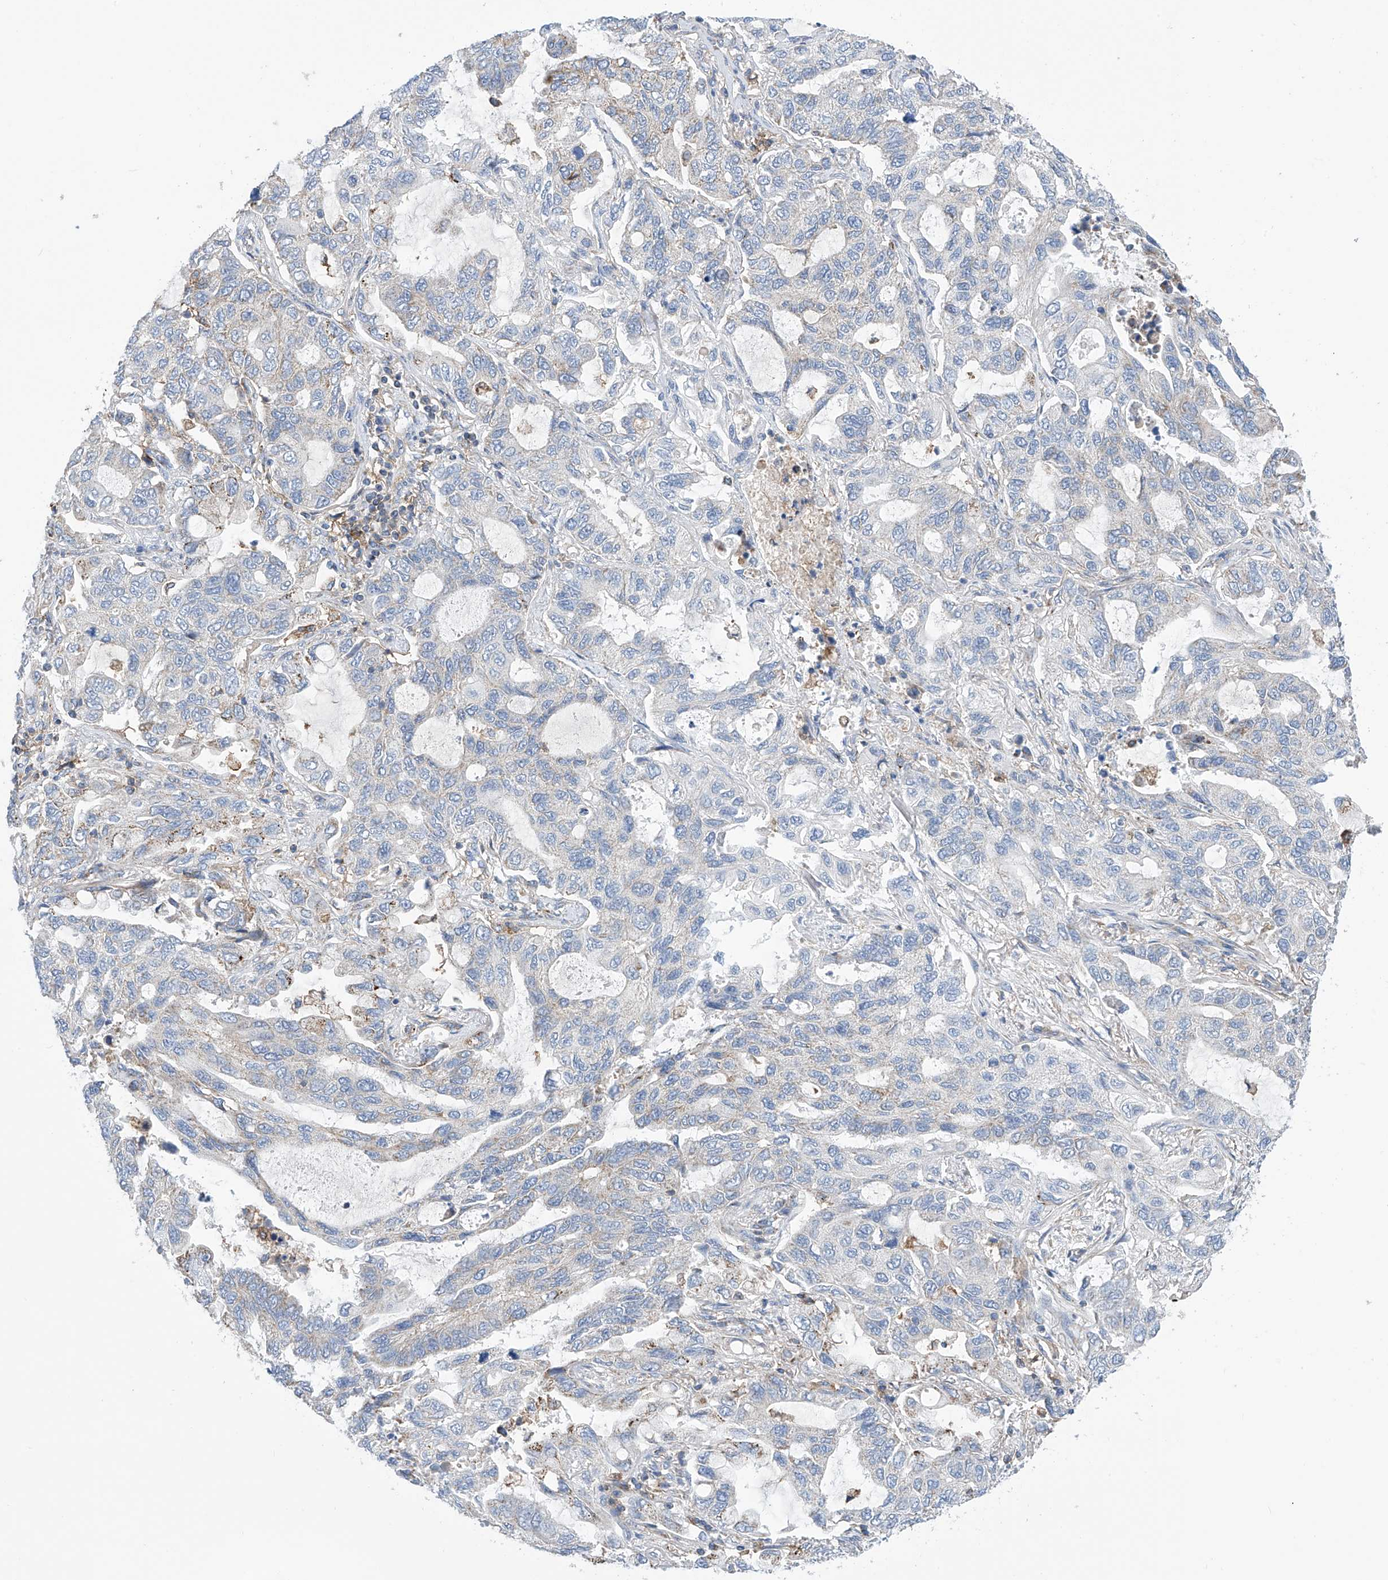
{"staining": {"intensity": "negative", "quantity": "none", "location": "none"}, "tissue": "lung cancer", "cell_type": "Tumor cells", "image_type": "cancer", "snomed": [{"axis": "morphology", "description": "Adenocarcinoma, NOS"}, {"axis": "topography", "description": "Lung"}], "caption": "An IHC micrograph of adenocarcinoma (lung) is shown. There is no staining in tumor cells of adenocarcinoma (lung).", "gene": "P2RX7", "patient": {"sex": "male", "age": 64}}